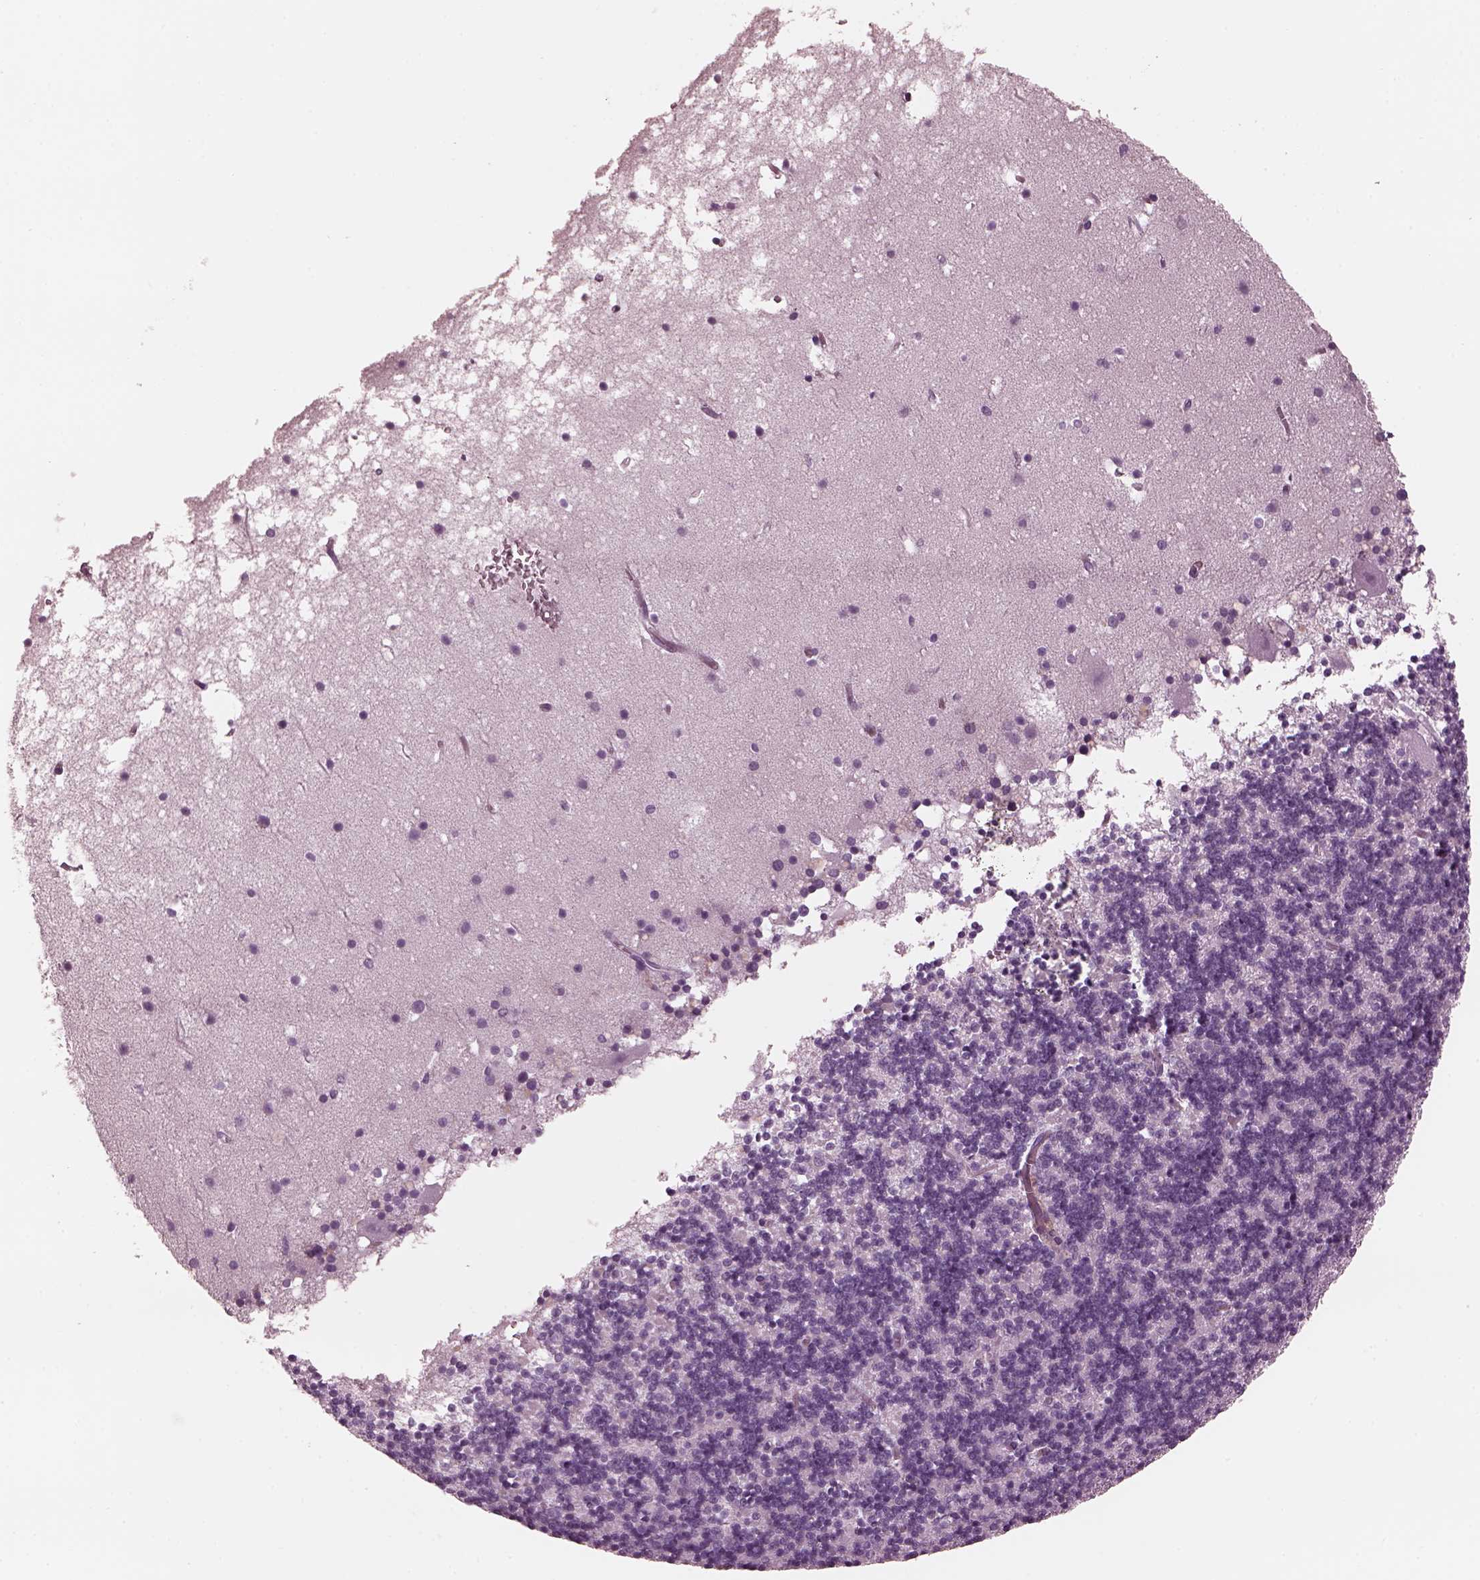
{"staining": {"intensity": "negative", "quantity": "none", "location": "none"}, "tissue": "cerebellum", "cell_type": "Cells in granular layer", "image_type": "normal", "snomed": [{"axis": "morphology", "description": "Normal tissue, NOS"}, {"axis": "topography", "description": "Cerebellum"}], "caption": "The immunohistochemistry micrograph has no significant staining in cells in granular layer of cerebellum.", "gene": "CGA", "patient": {"sex": "male", "age": 70}}